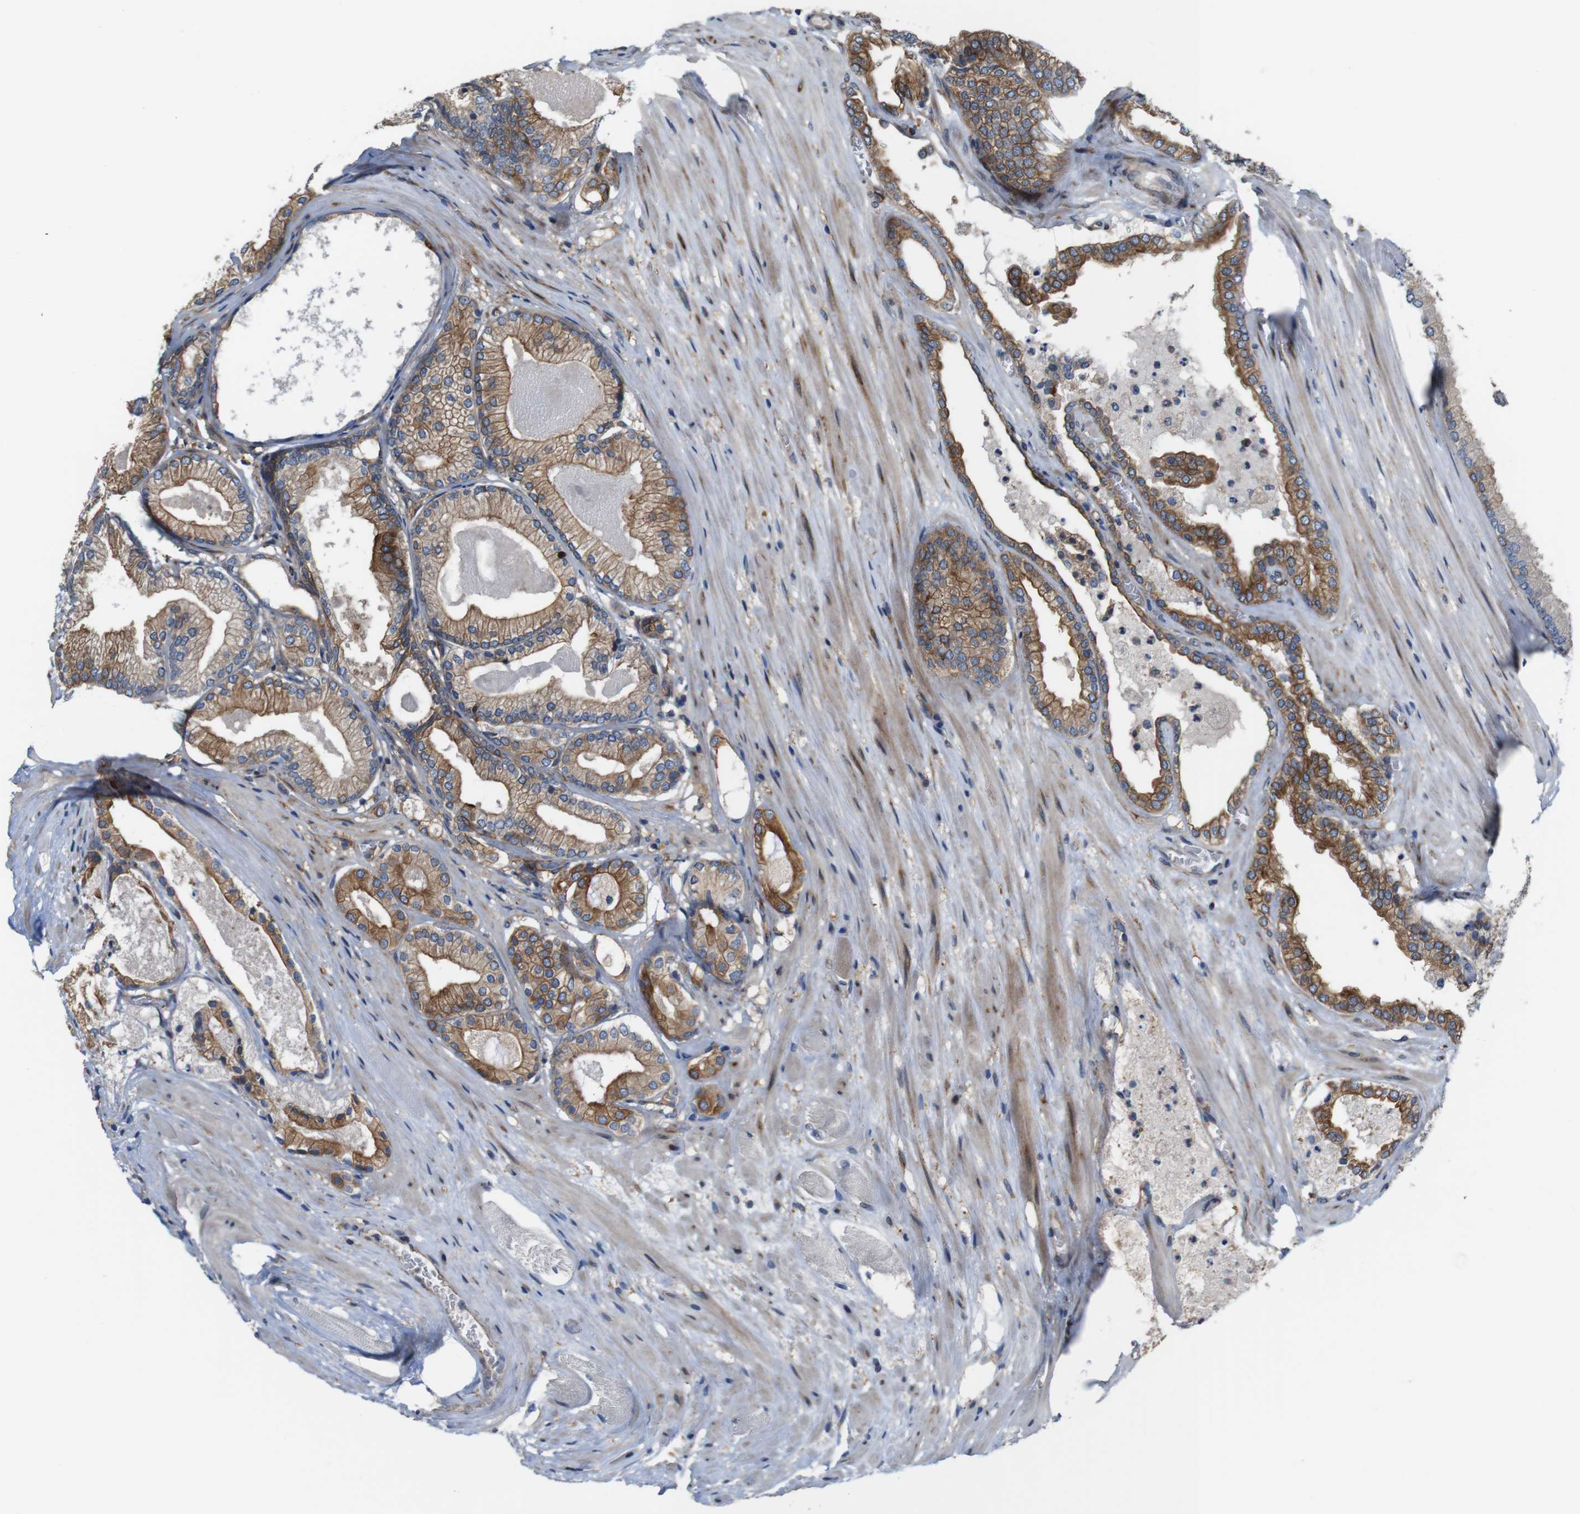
{"staining": {"intensity": "moderate", "quantity": ">75%", "location": "cytoplasmic/membranous,nuclear"}, "tissue": "prostate cancer", "cell_type": "Tumor cells", "image_type": "cancer", "snomed": [{"axis": "morphology", "description": "Adenocarcinoma, High grade"}, {"axis": "topography", "description": "Prostate"}], "caption": "Prostate cancer (adenocarcinoma (high-grade)) stained for a protein reveals moderate cytoplasmic/membranous and nuclear positivity in tumor cells. Using DAB (3,3'-diaminobenzidine) (brown) and hematoxylin (blue) stains, captured at high magnification using brightfield microscopy.", "gene": "PCOLCE2", "patient": {"sex": "male", "age": 59}}